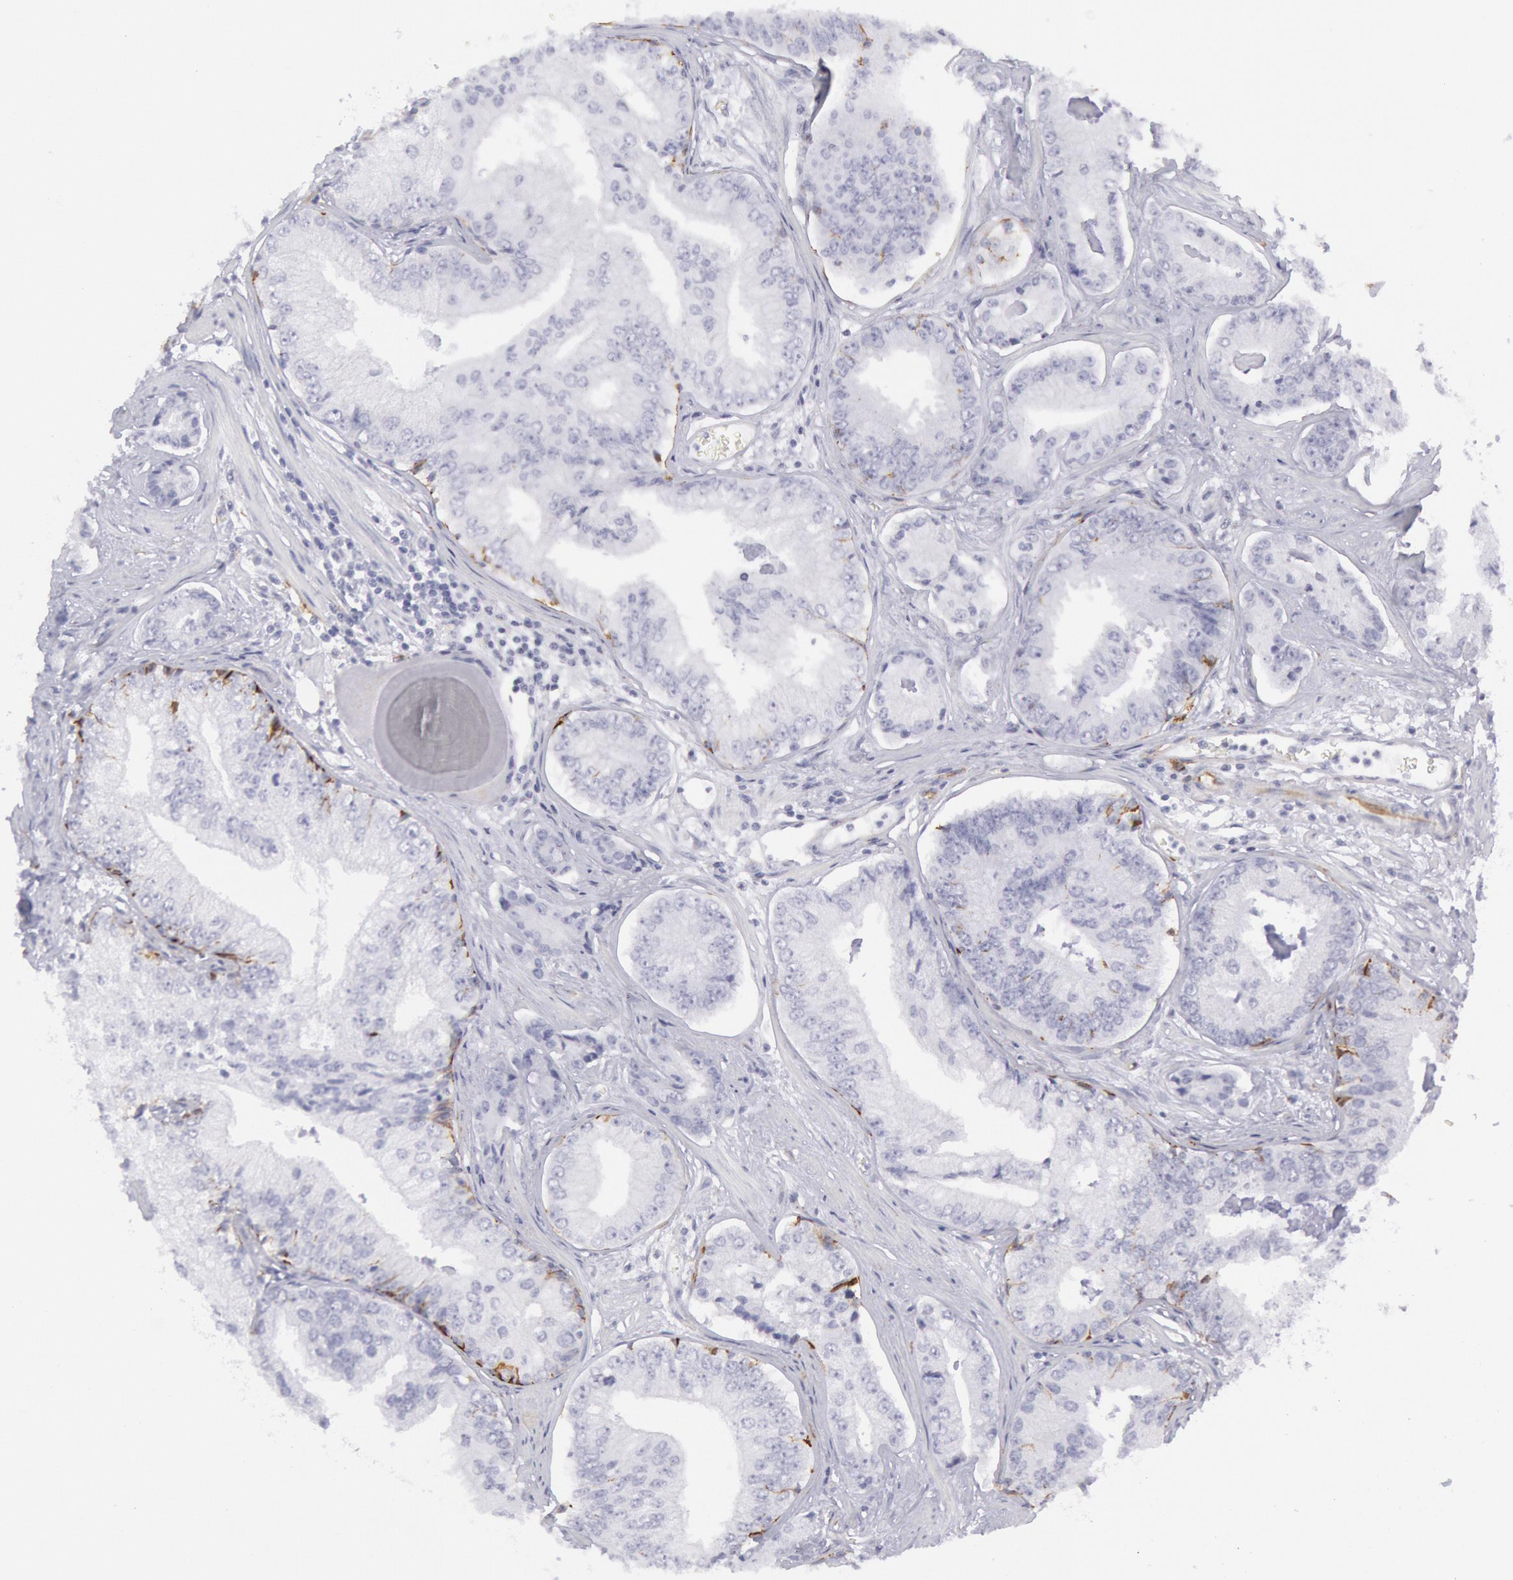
{"staining": {"intensity": "negative", "quantity": "none", "location": "none"}, "tissue": "prostate cancer", "cell_type": "Tumor cells", "image_type": "cancer", "snomed": [{"axis": "morphology", "description": "Adenocarcinoma, High grade"}, {"axis": "topography", "description": "Prostate"}], "caption": "An image of adenocarcinoma (high-grade) (prostate) stained for a protein demonstrates no brown staining in tumor cells. The staining was performed using DAB (3,3'-diaminobenzidine) to visualize the protein expression in brown, while the nuclei were stained in blue with hematoxylin (Magnification: 20x).", "gene": "CDH13", "patient": {"sex": "male", "age": 56}}